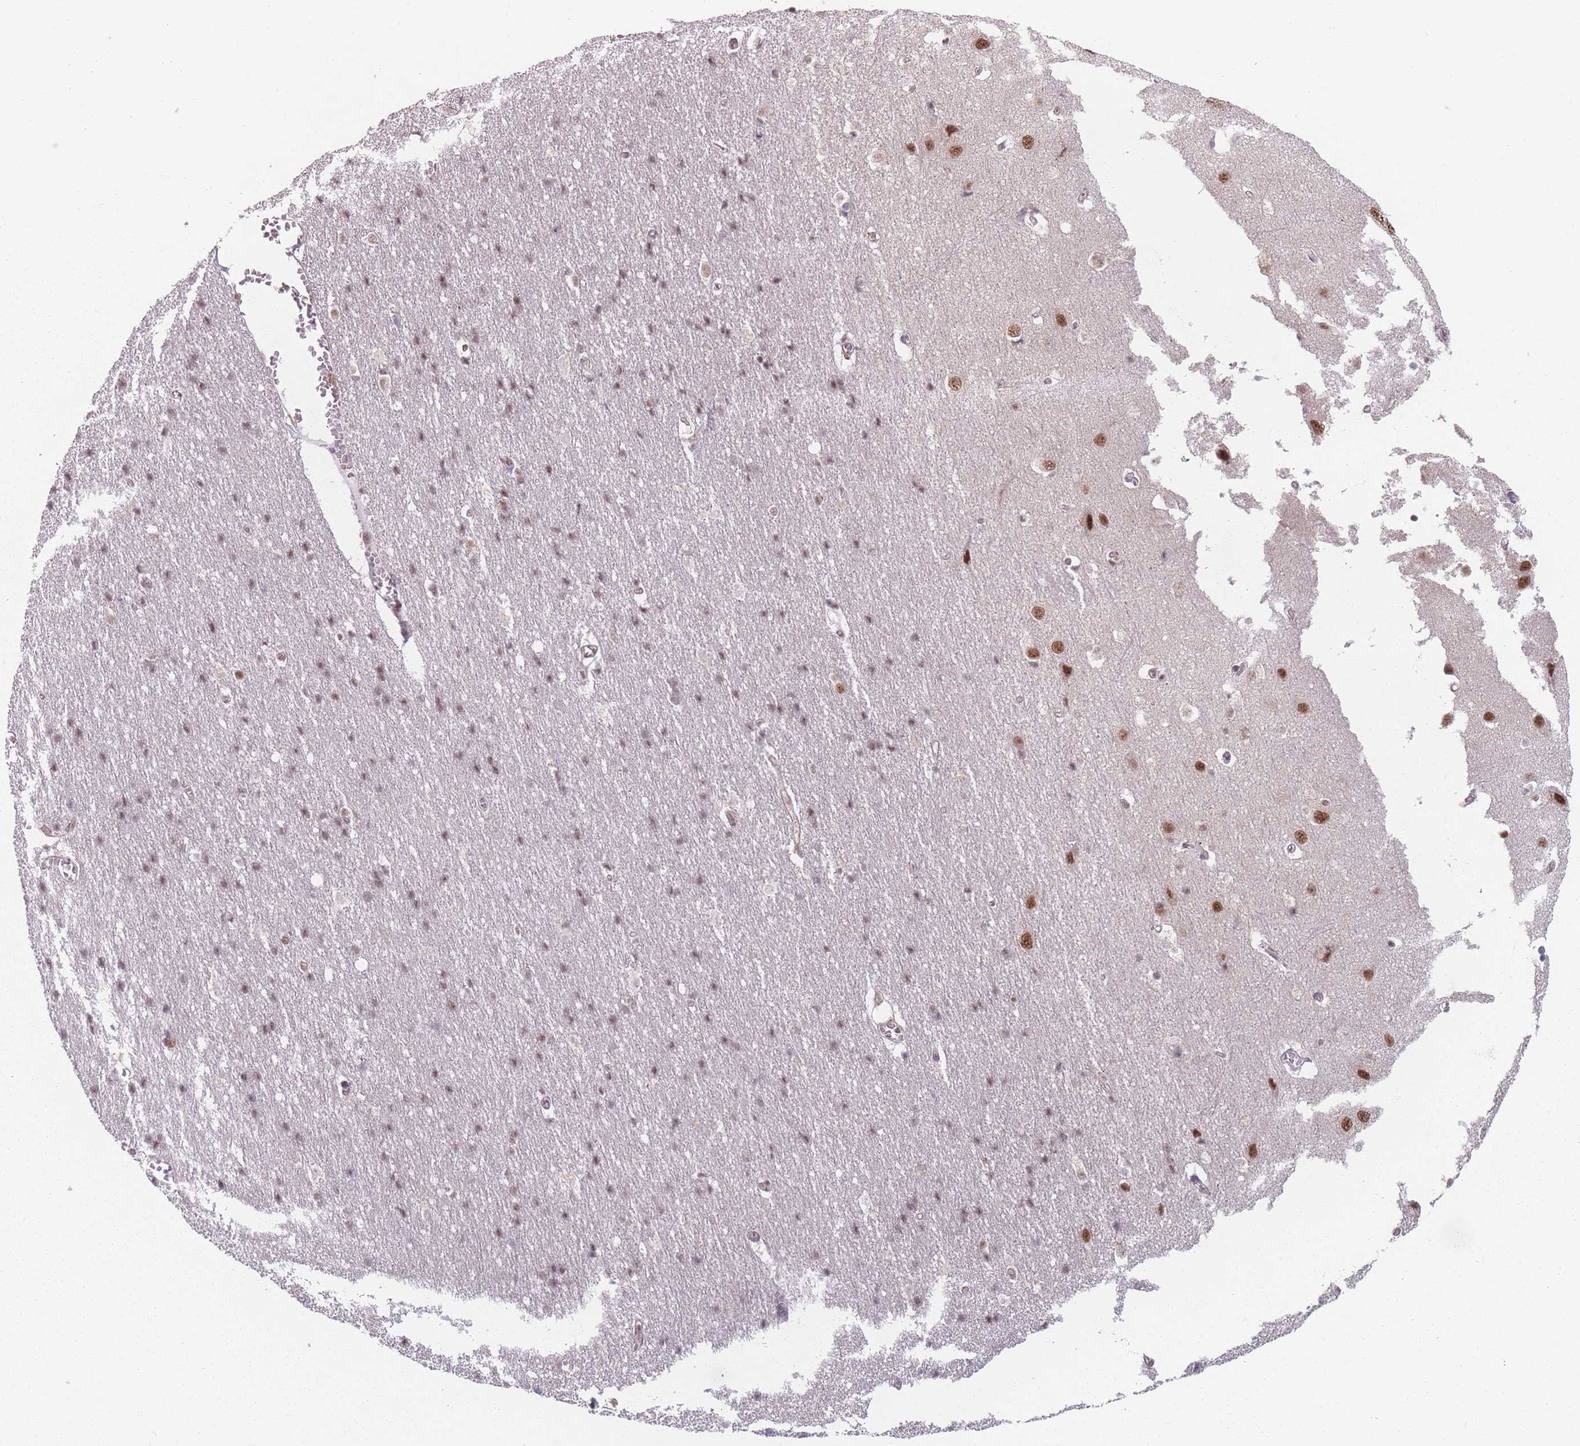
{"staining": {"intensity": "negative", "quantity": "none", "location": "none"}, "tissue": "cerebral cortex", "cell_type": "Endothelial cells", "image_type": "normal", "snomed": [{"axis": "morphology", "description": "Normal tissue, NOS"}, {"axis": "topography", "description": "Cerebral cortex"}], "caption": "High power microscopy micrograph of an immunohistochemistry micrograph of benign cerebral cortex, revealing no significant expression in endothelial cells.", "gene": "ZC3H14", "patient": {"sex": "male", "age": 54}}